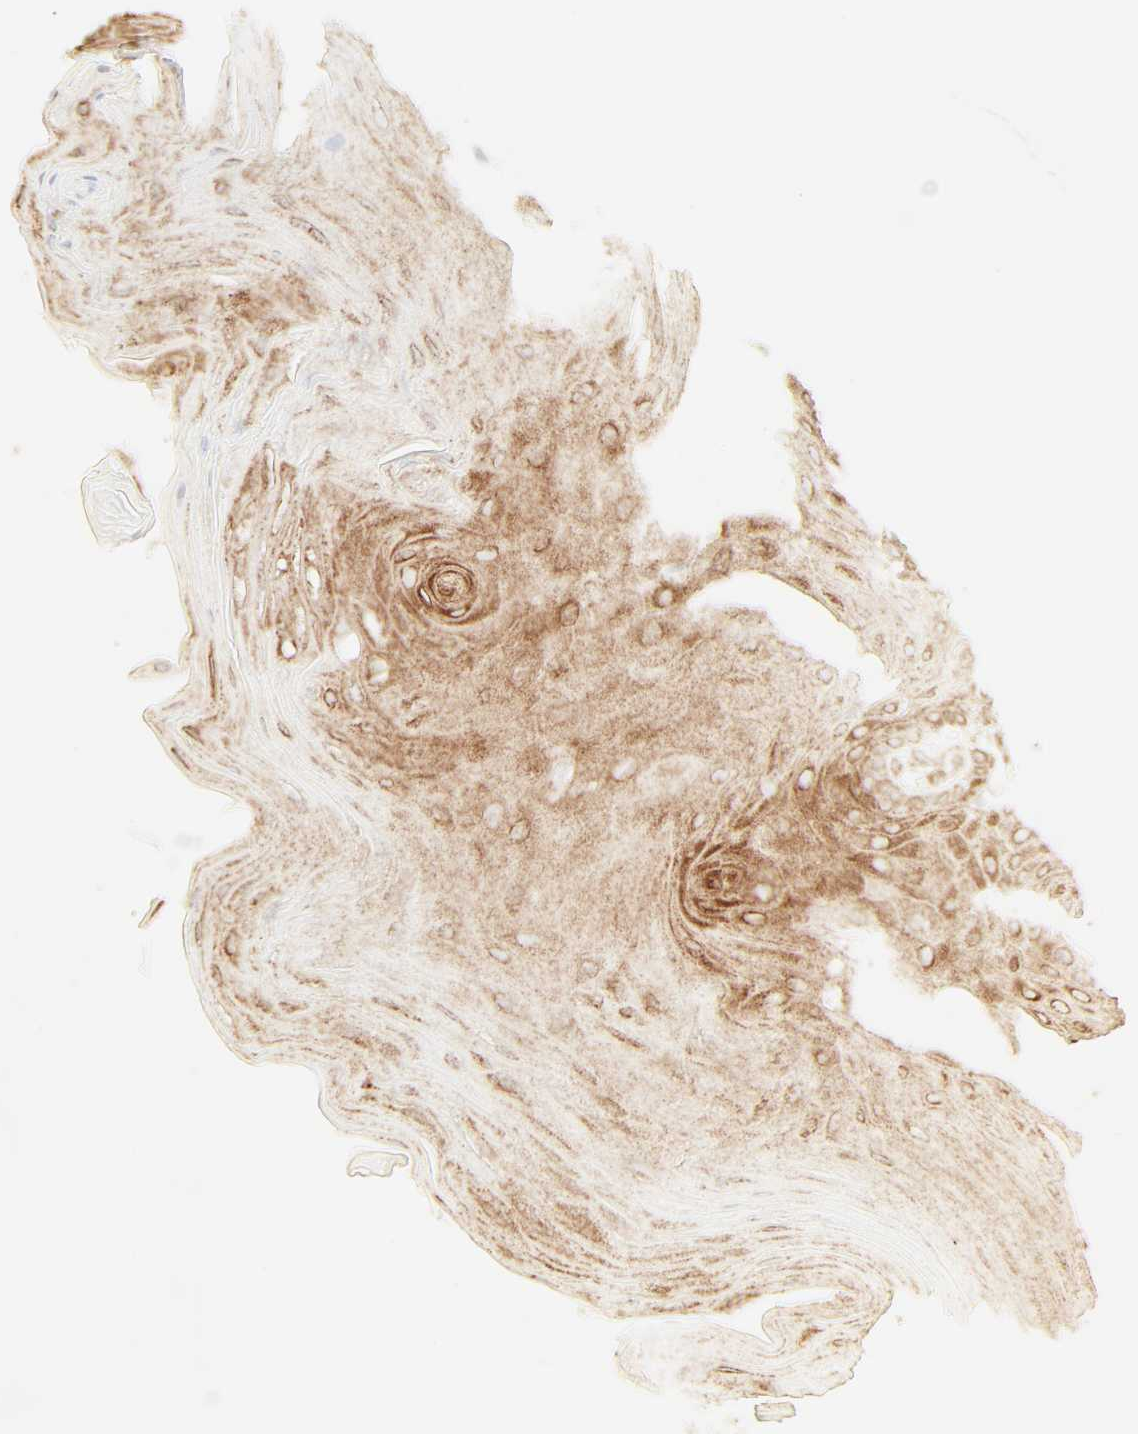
{"staining": {"intensity": "moderate", "quantity": ">75%", "location": "cytoplasmic/membranous"}, "tissue": "oral mucosa", "cell_type": "Squamous epithelial cells", "image_type": "normal", "snomed": [{"axis": "morphology", "description": "Normal tissue, NOS"}, {"axis": "morphology", "description": "Squamous cell carcinoma, NOS"}, {"axis": "topography", "description": "Skeletal muscle"}, {"axis": "topography", "description": "Oral tissue"}, {"axis": "topography", "description": "Head-Neck"}], "caption": "This photomicrograph shows immunohistochemistry staining of benign oral mucosa, with medium moderate cytoplasmic/membranous expression in about >75% of squamous epithelial cells.", "gene": "POR", "patient": {"sex": "male", "age": 71}}